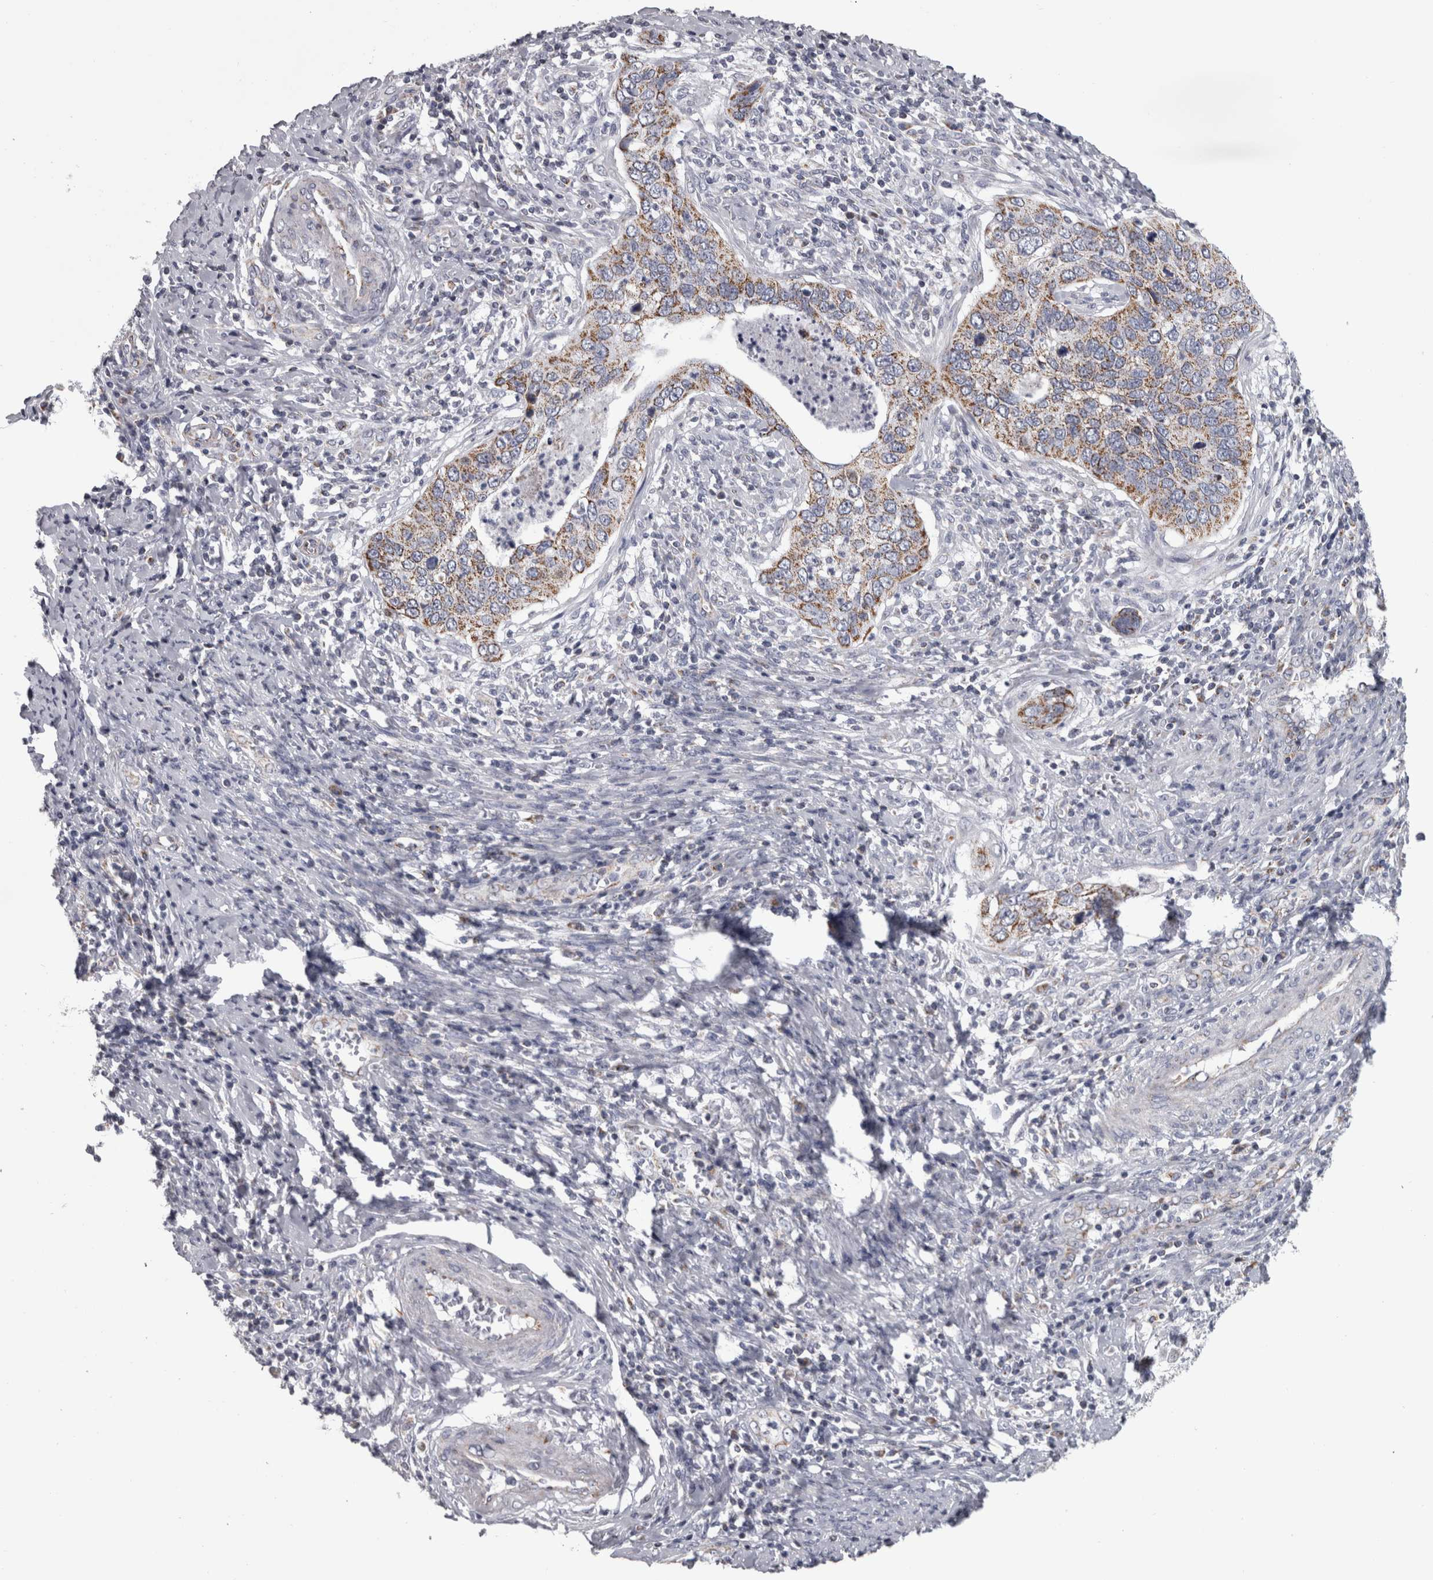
{"staining": {"intensity": "moderate", "quantity": ">75%", "location": "cytoplasmic/membranous"}, "tissue": "cervical cancer", "cell_type": "Tumor cells", "image_type": "cancer", "snomed": [{"axis": "morphology", "description": "Squamous cell carcinoma, NOS"}, {"axis": "topography", "description": "Cervix"}], "caption": "An immunohistochemistry (IHC) histopathology image of tumor tissue is shown. Protein staining in brown labels moderate cytoplasmic/membranous positivity in cervical cancer (squamous cell carcinoma) within tumor cells.", "gene": "DBT", "patient": {"sex": "female", "age": 53}}